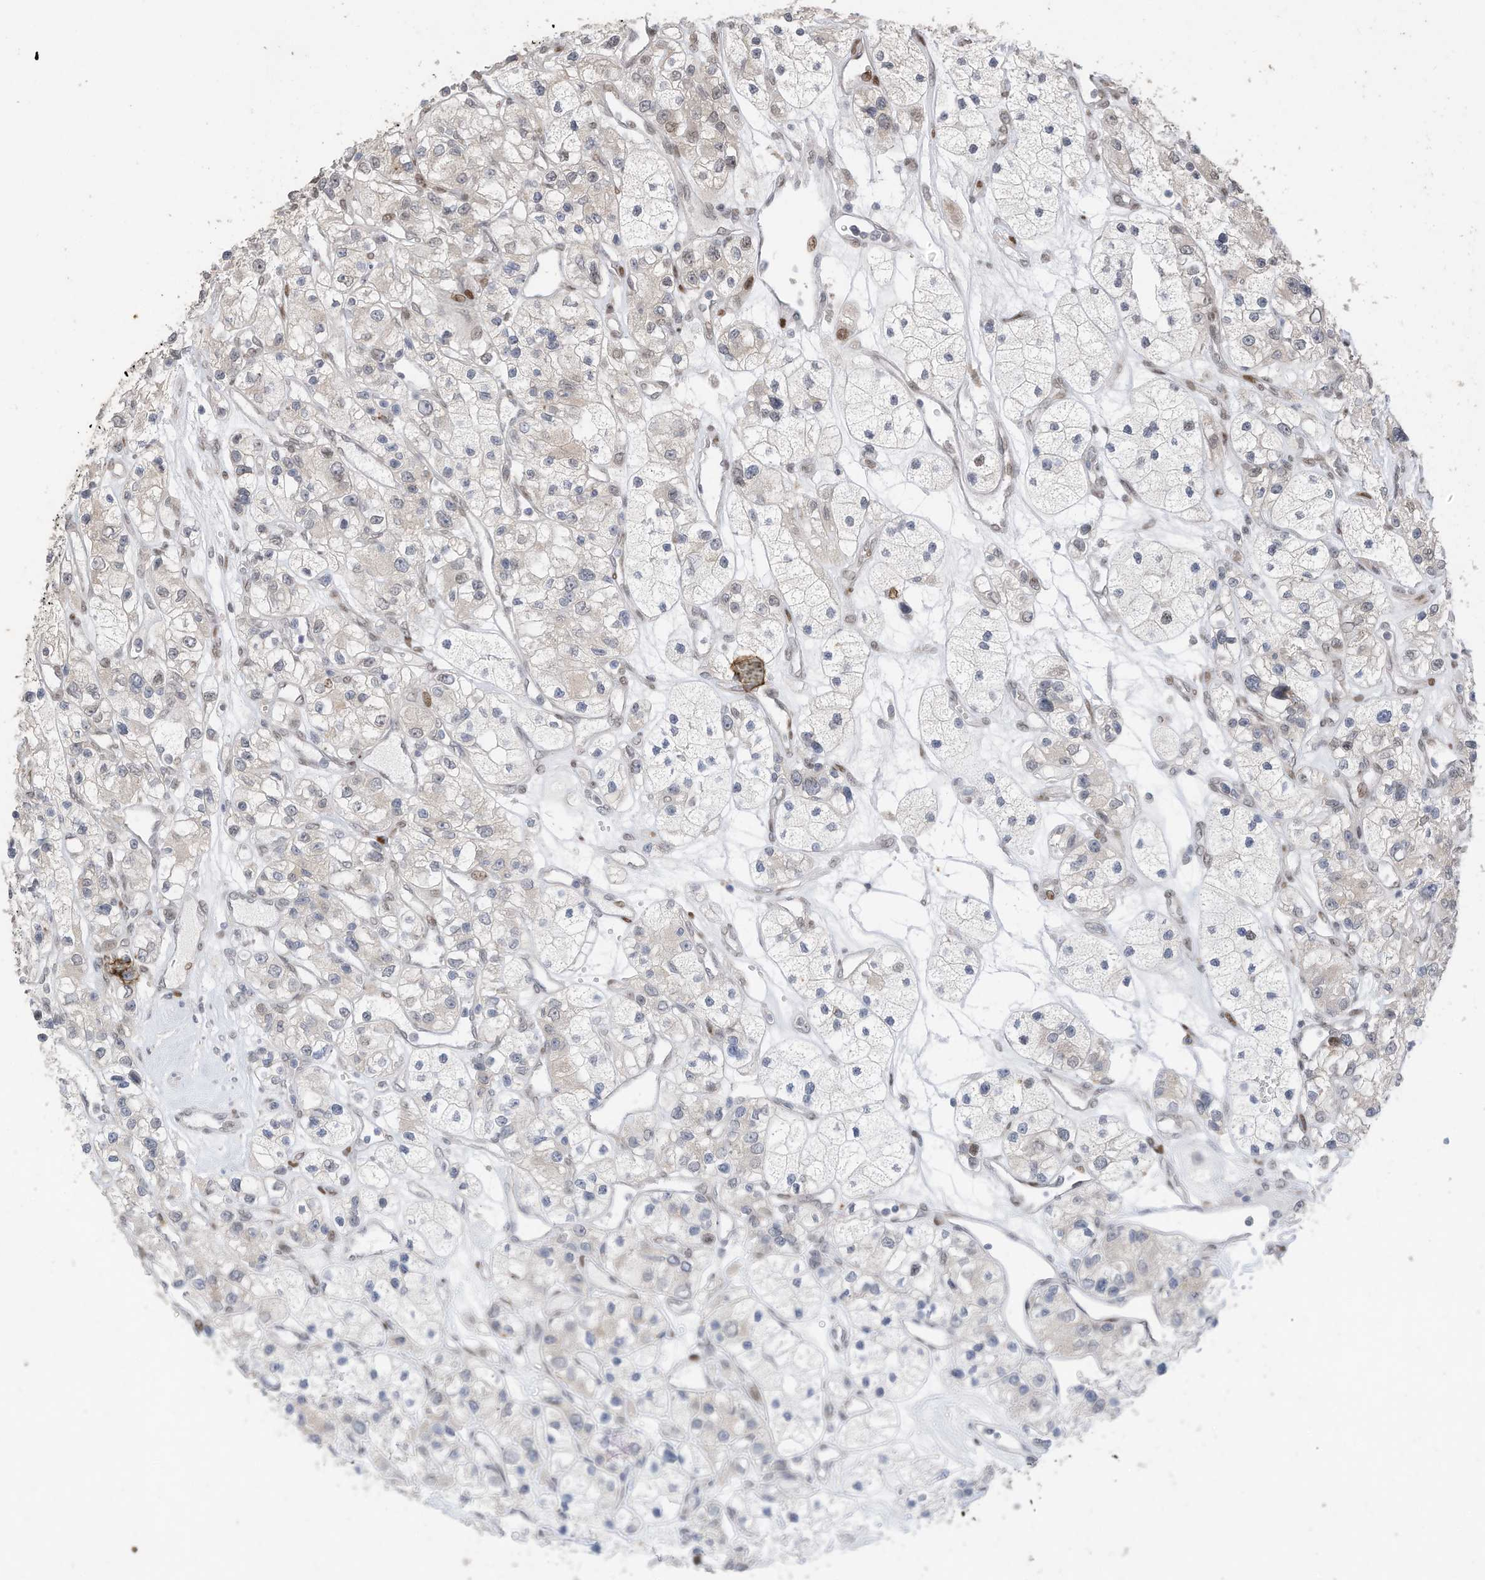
{"staining": {"intensity": "weak", "quantity": "<25%", "location": "nuclear"}, "tissue": "renal cancer", "cell_type": "Tumor cells", "image_type": "cancer", "snomed": [{"axis": "morphology", "description": "Adenocarcinoma, NOS"}, {"axis": "topography", "description": "Kidney"}], "caption": "High power microscopy photomicrograph of an IHC photomicrograph of renal adenocarcinoma, revealing no significant staining in tumor cells.", "gene": "RABL3", "patient": {"sex": "female", "age": 57}}